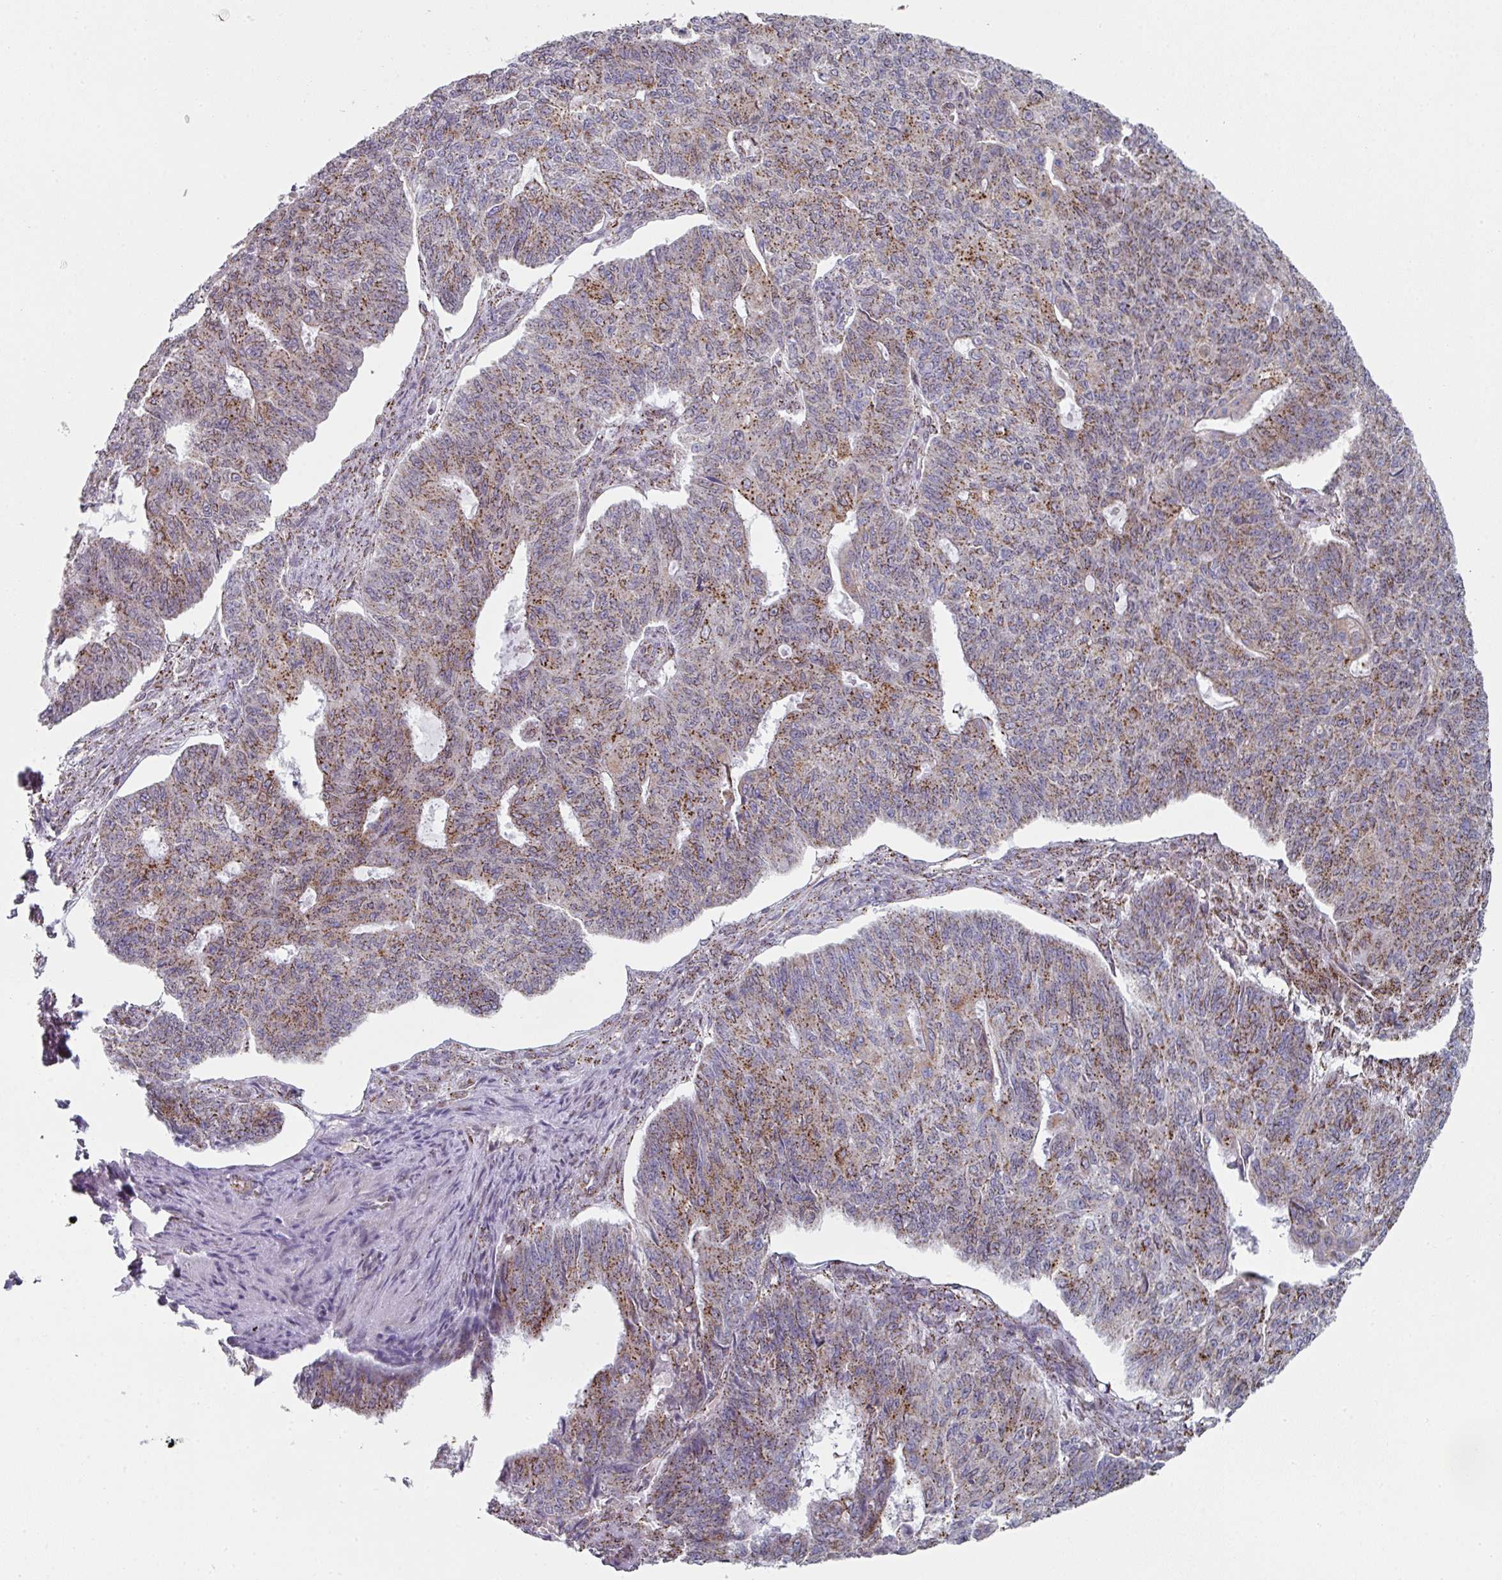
{"staining": {"intensity": "strong", "quantity": ">75%", "location": "cytoplasmic/membranous"}, "tissue": "endometrial cancer", "cell_type": "Tumor cells", "image_type": "cancer", "snomed": [{"axis": "morphology", "description": "Adenocarcinoma, NOS"}, {"axis": "topography", "description": "Endometrium"}], "caption": "Tumor cells exhibit strong cytoplasmic/membranous expression in about >75% of cells in adenocarcinoma (endometrial). (DAB (3,3'-diaminobenzidine) = brown stain, brightfield microscopy at high magnification).", "gene": "CCDC85B", "patient": {"sex": "female", "age": 32}}